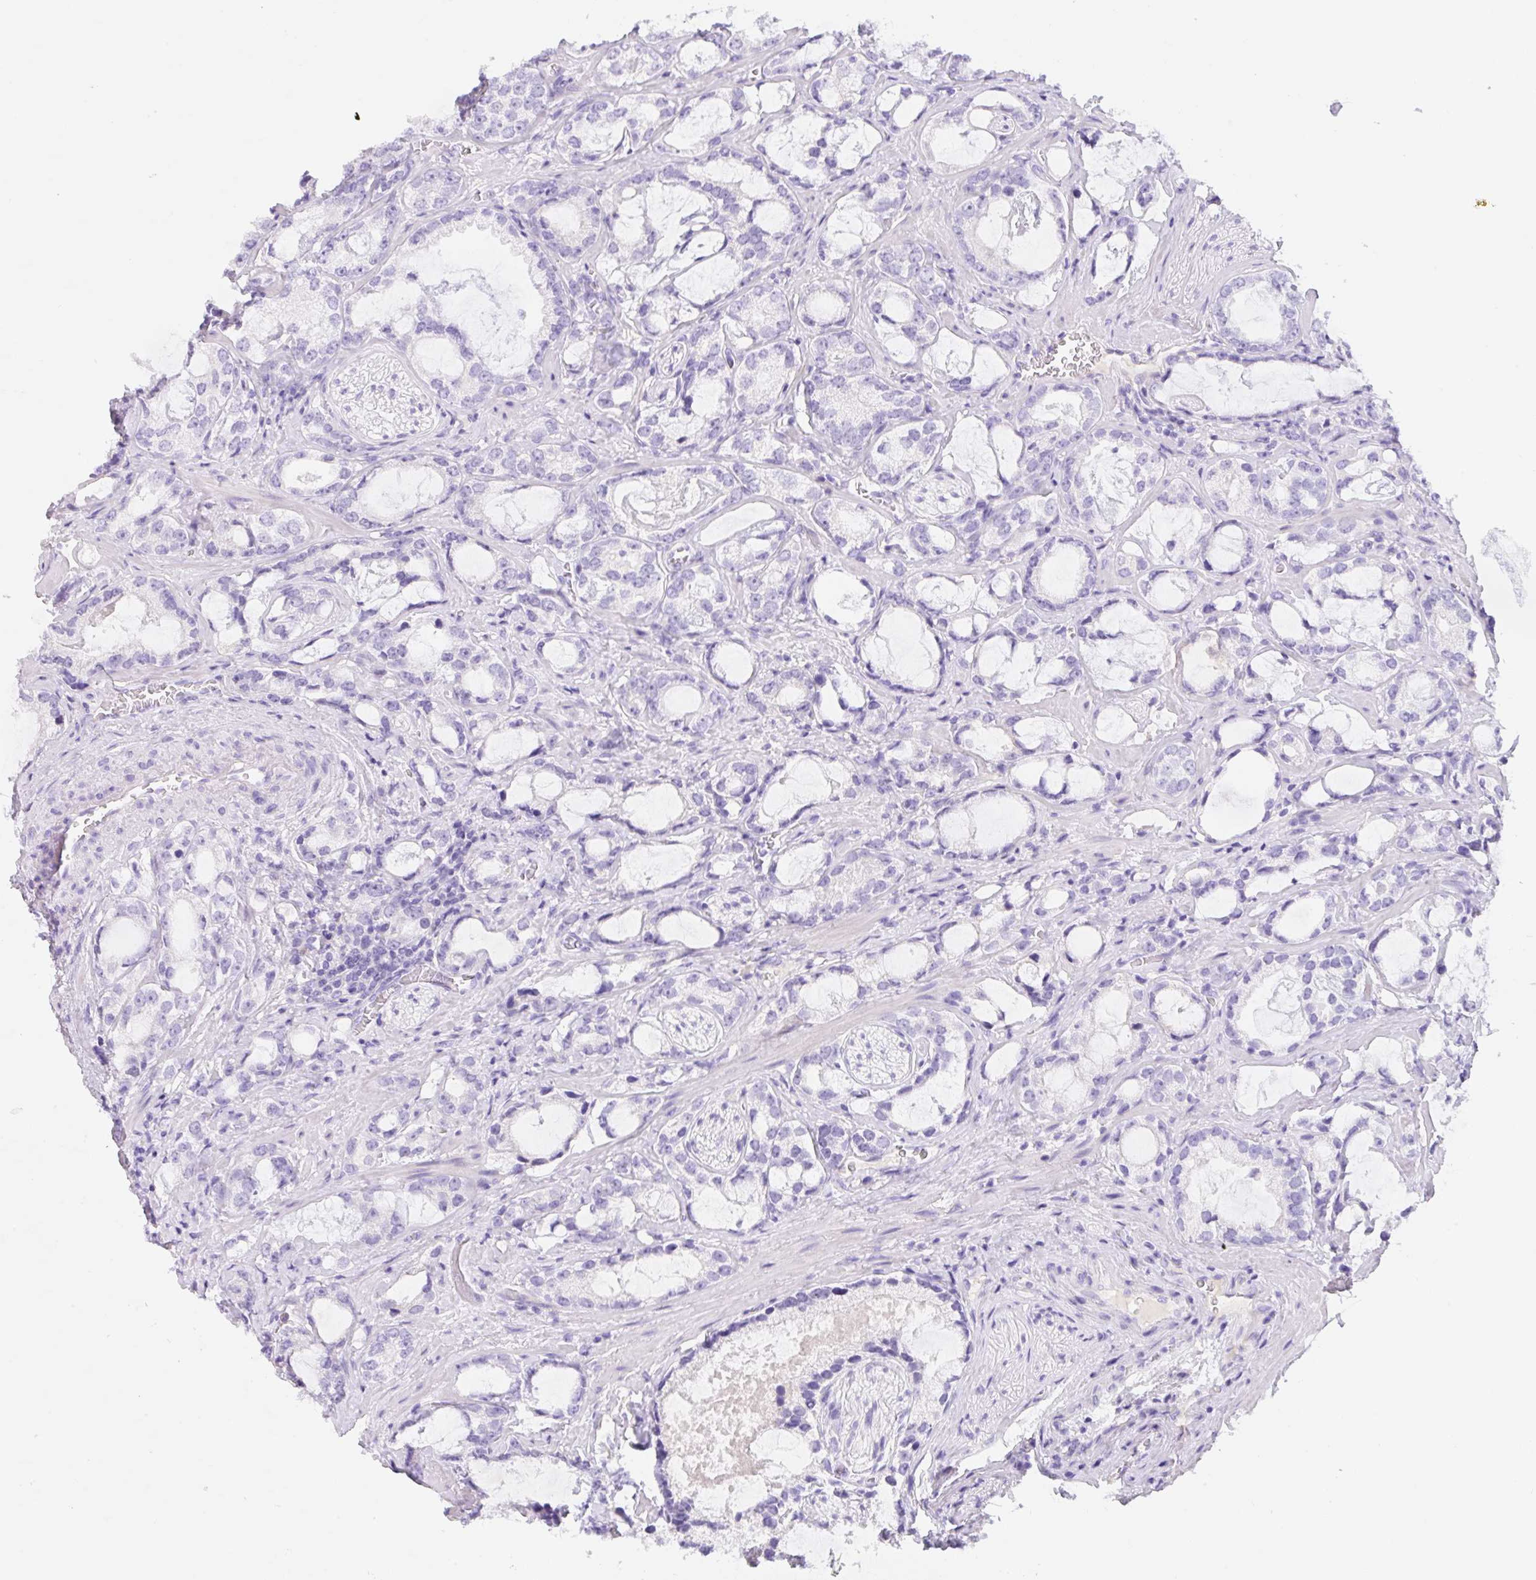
{"staining": {"intensity": "negative", "quantity": "none", "location": "none"}, "tissue": "prostate cancer", "cell_type": "Tumor cells", "image_type": "cancer", "snomed": [{"axis": "morphology", "description": "Adenocarcinoma, Medium grade"}, {"axis": "topography", "description": "Prostate"}], "caption": "IHC image of neoplastic tissue: human prostate cancer (medium-grade adenocarcinoma) stained with DAB (3,3'-diaminobenzidine) demonstrates no significant protein positivity in tumor cells.", "gene": "KLK8", "patient": {"sex": "male", "age": 57}}